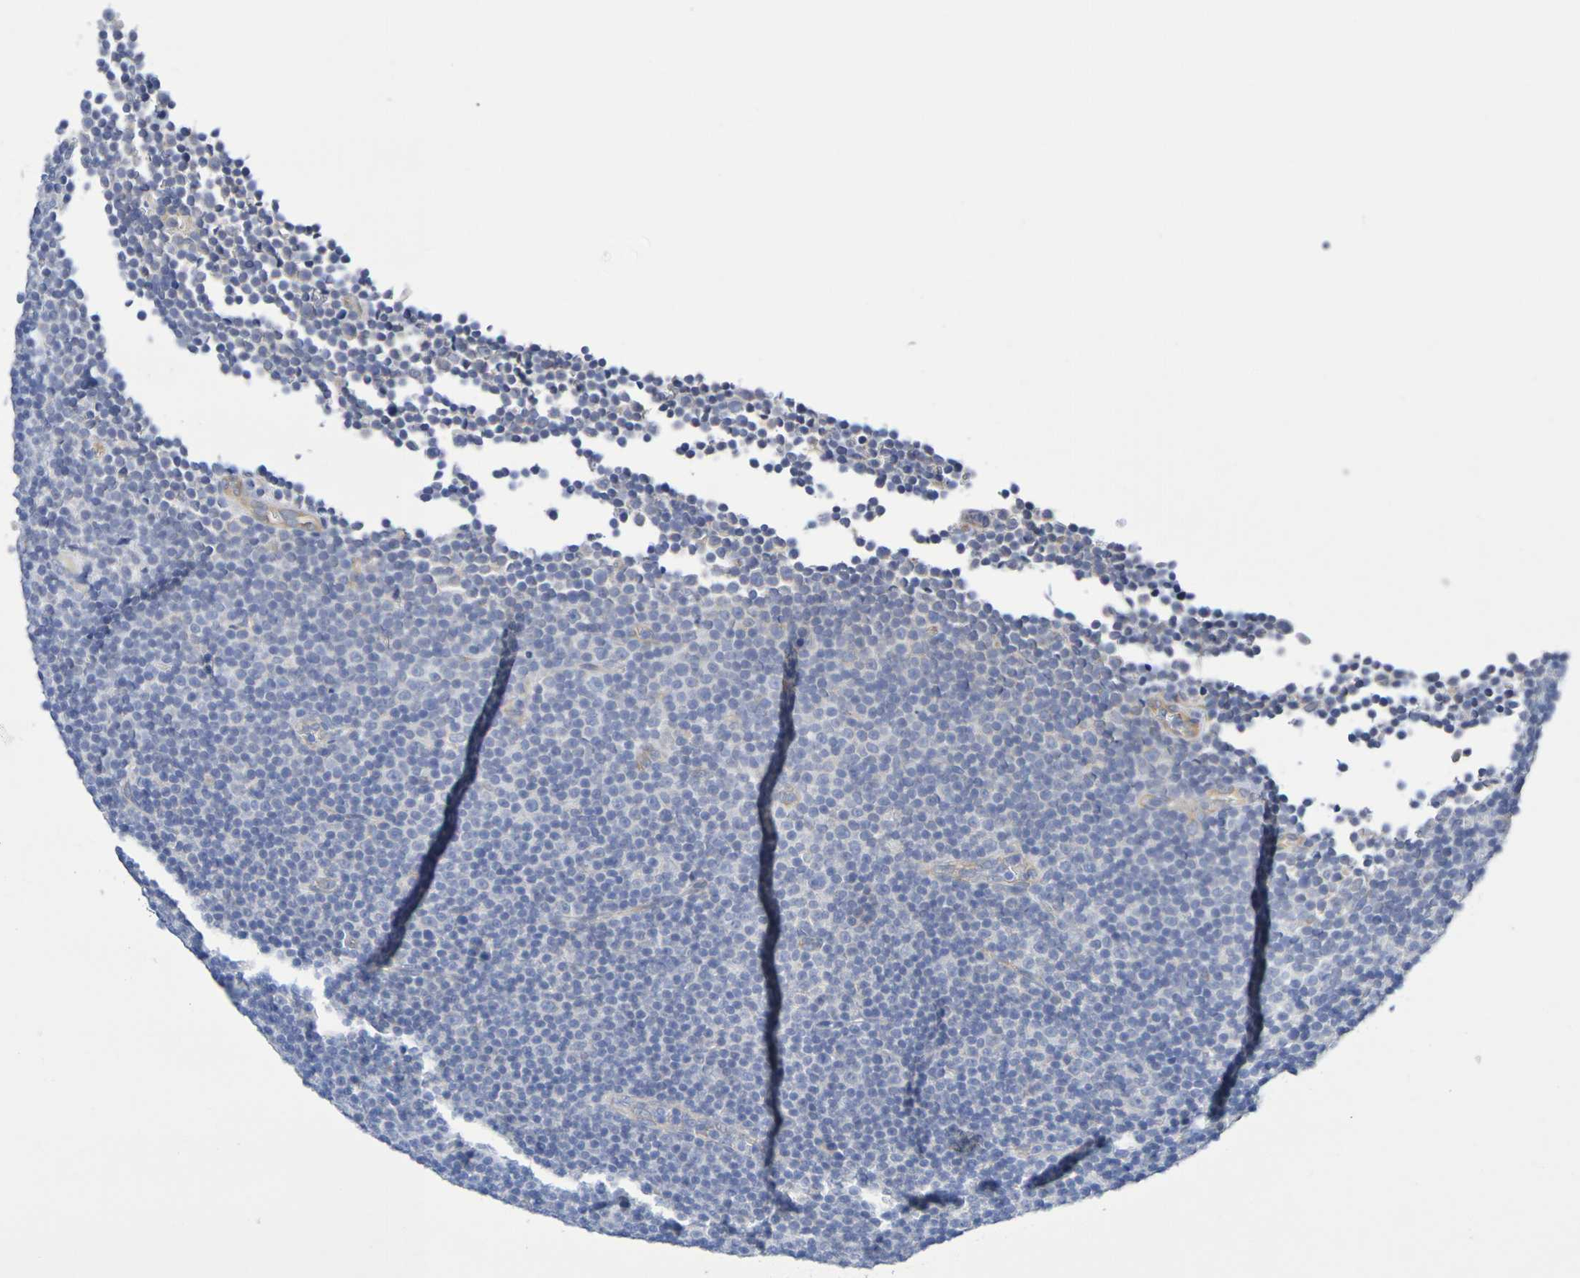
{"staining": {"intensity": "negative", "quantity": "none", "location": "none"}, "tissue": "lymphoma", "cell_type": "Tumor cells", "image_type": "cancer", "snomed": [{"axis": "morphology", "description": "Malignant lymphoma, non-Hodgkin's type, Low grade"}, {"axis": "topography", "description": "Lymph node"}], "caption": "The micrograph demonstrates no staining of tumor cells in lymphoma.", "gene": "TMCC3", "patient": {"sex": "female", "age": 67}}